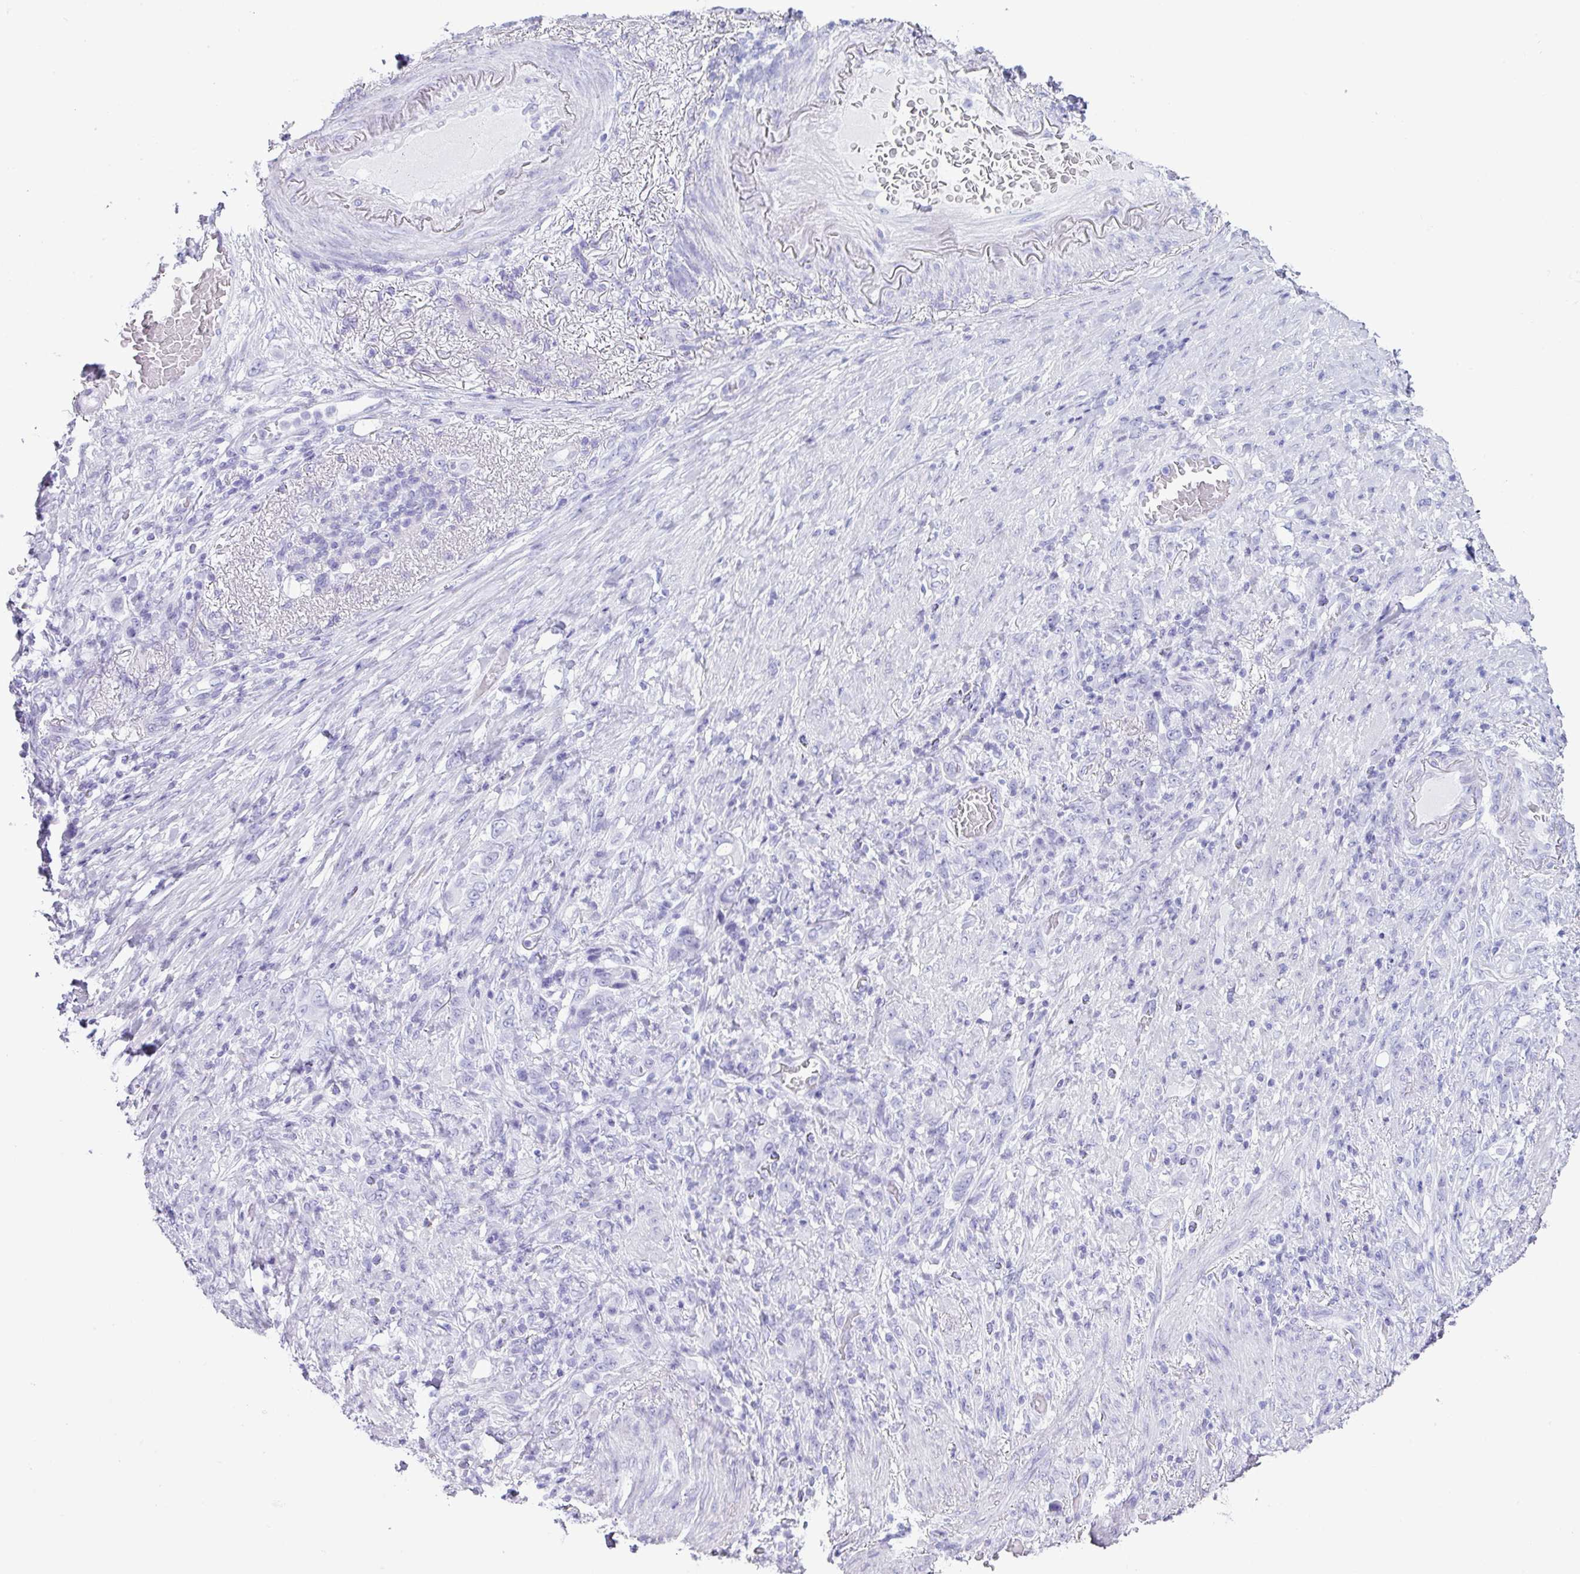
{"staining": {"intensity": "negative", "quantity": "none", "location": "none"}, "tissue": "stomach cancer", "cell_type": "Tumor cells", "image_type": "cancer", "snomed": [{"axis": "morphology", "description": "Adenocarcinoma, NOS"}, {"axis": "topography", "description": "Stomach"}], "caption": "This is an immunohistochemistry image of stomach cancer (adenocarcinoma). There is no expression in tumor cells.", "gene": "ABCC5", "patient": {"sex": "female", "age": 79}}